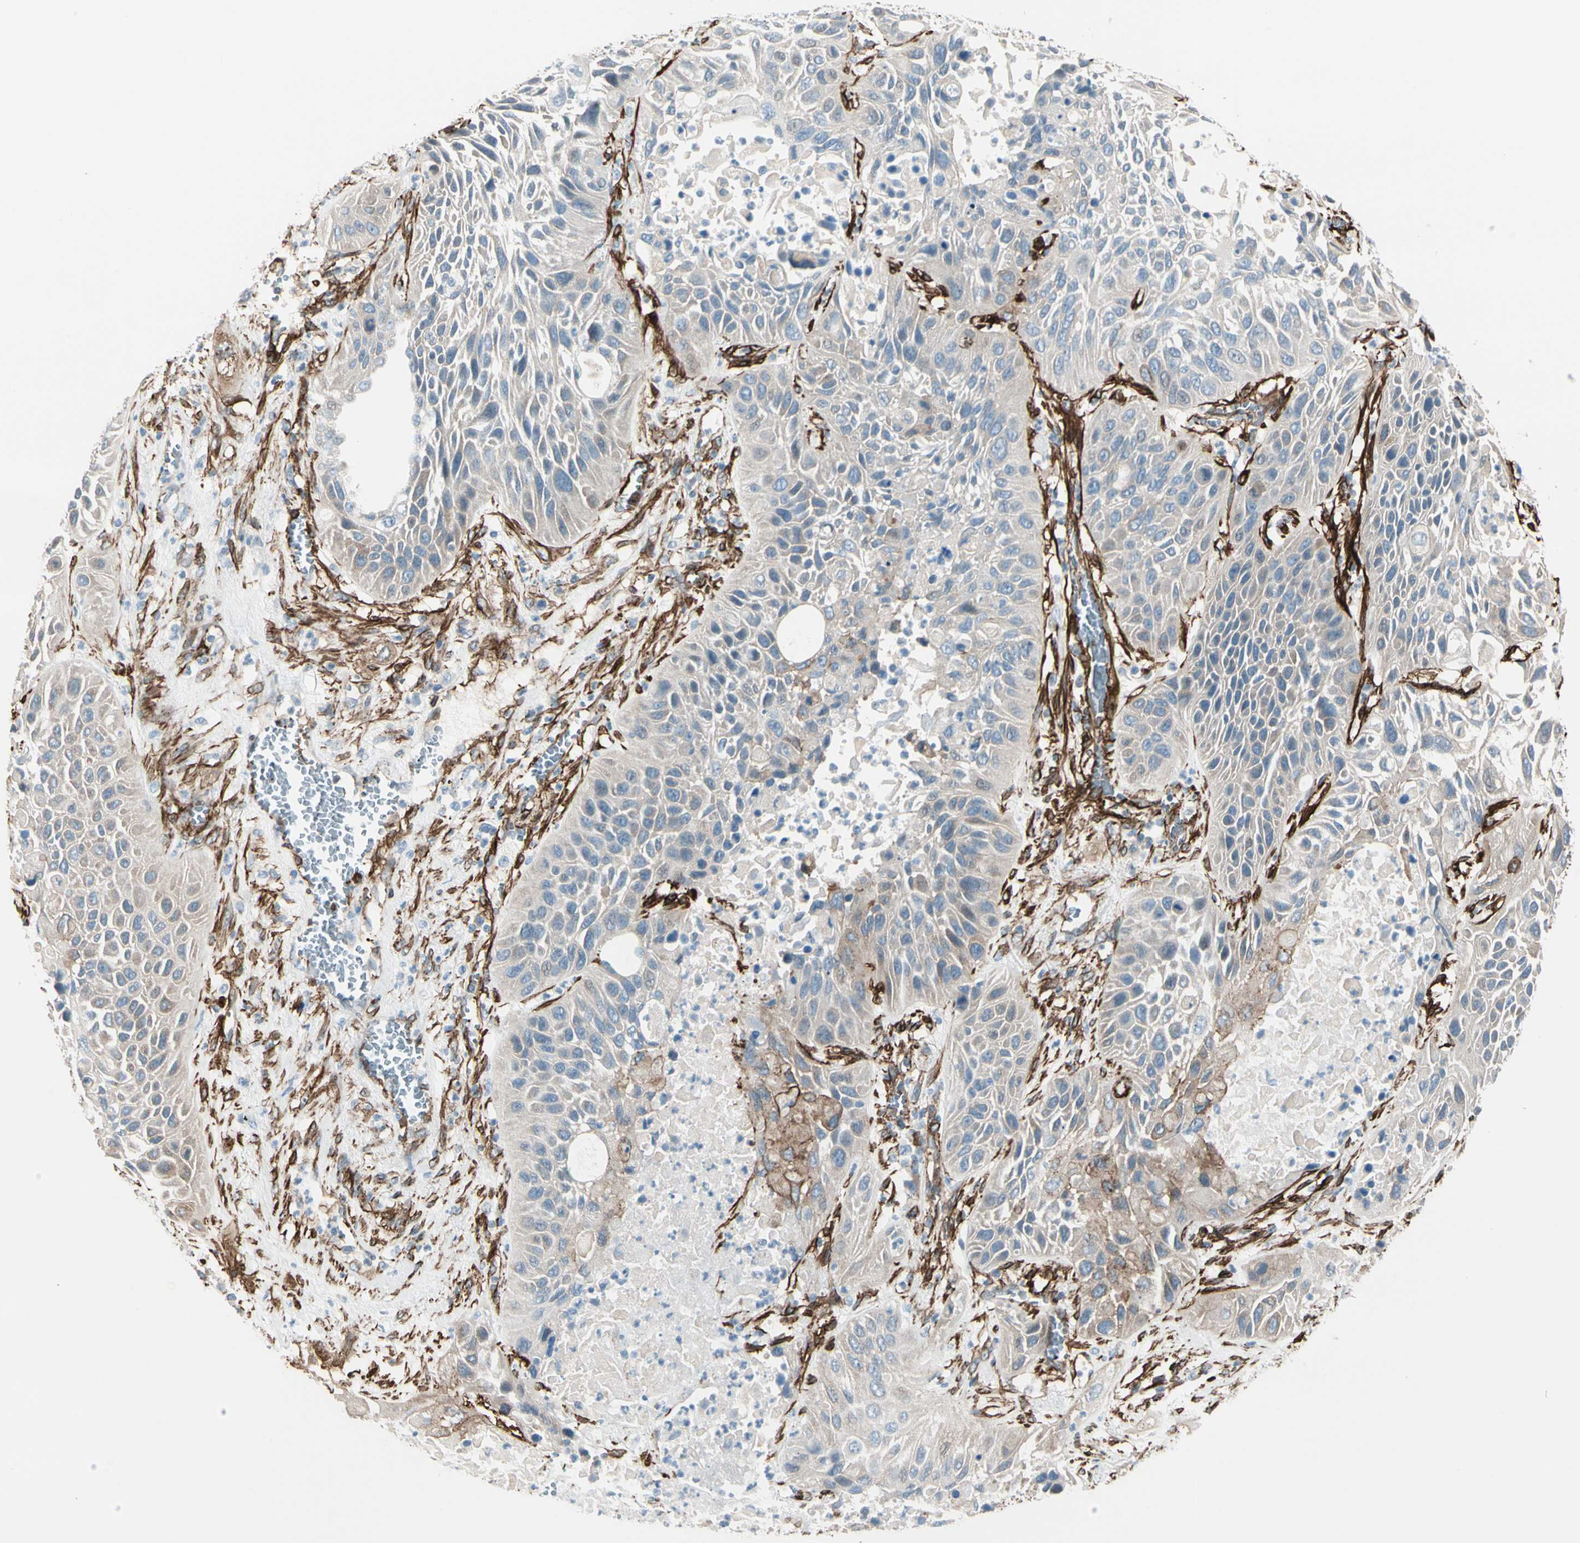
{"staining": {"intensity": "weak", "quantity": "<25%", "location": "cytoplasmic/membranous"}, "tissue": "lung cancer", "cell_type": "Tumor cells", "image_type": "cancer", "snomed": [{"axis": "morphology", "description": "Squamous cell carcinoma, NOS"}, {"axis": "topography", "description": "Lung"}], "caption": "This is an IHC histopathology image of human lung squamous cell carcinoma. There is no expression in tumor cells.", "gene": "CALD1", "patient": {"sex": "female", "age": 76}}